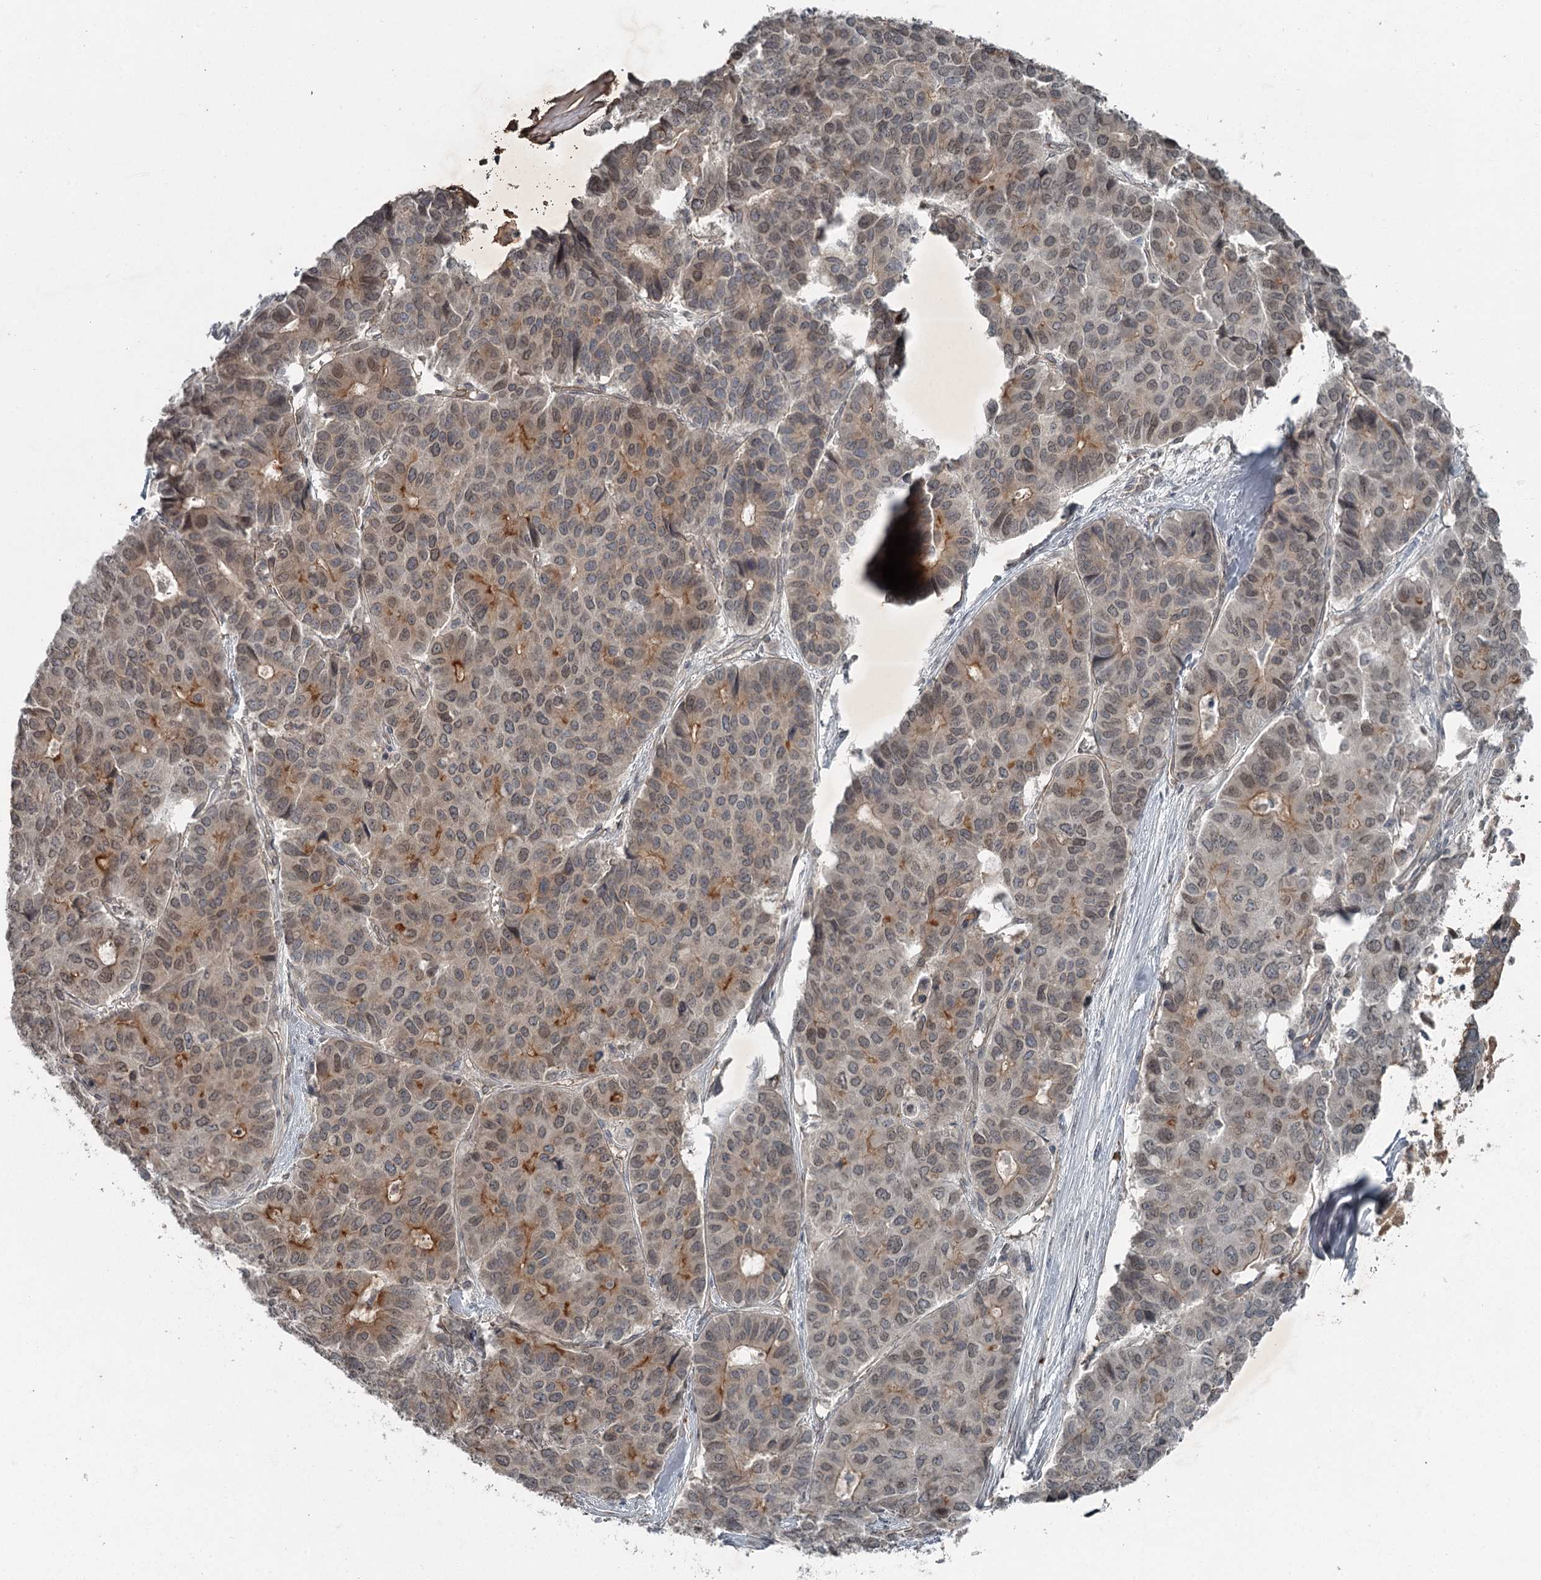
{"staining": {"intensity": "moderate", "quantity": "<25%", "location": "cytoplasmic/membranous"}, "tissue": "pancreatic cancer", "cell_type": "Tumor cells", "image_type": "cancer", "snomed": [{"axis": "morphology", "description": "Adenocarcinoma, NOS"}, {"axis": "topography", "description": "Pancreas"}], "caption": "IHC of pancreatic cancer (adenocarcinoma) demonstrates low levels of moderate cytoplasmic/membranous expression in about <25% of tumor cells.", "gene": "SLC39A8", "patient": {"sex": "male", "age": 50}}